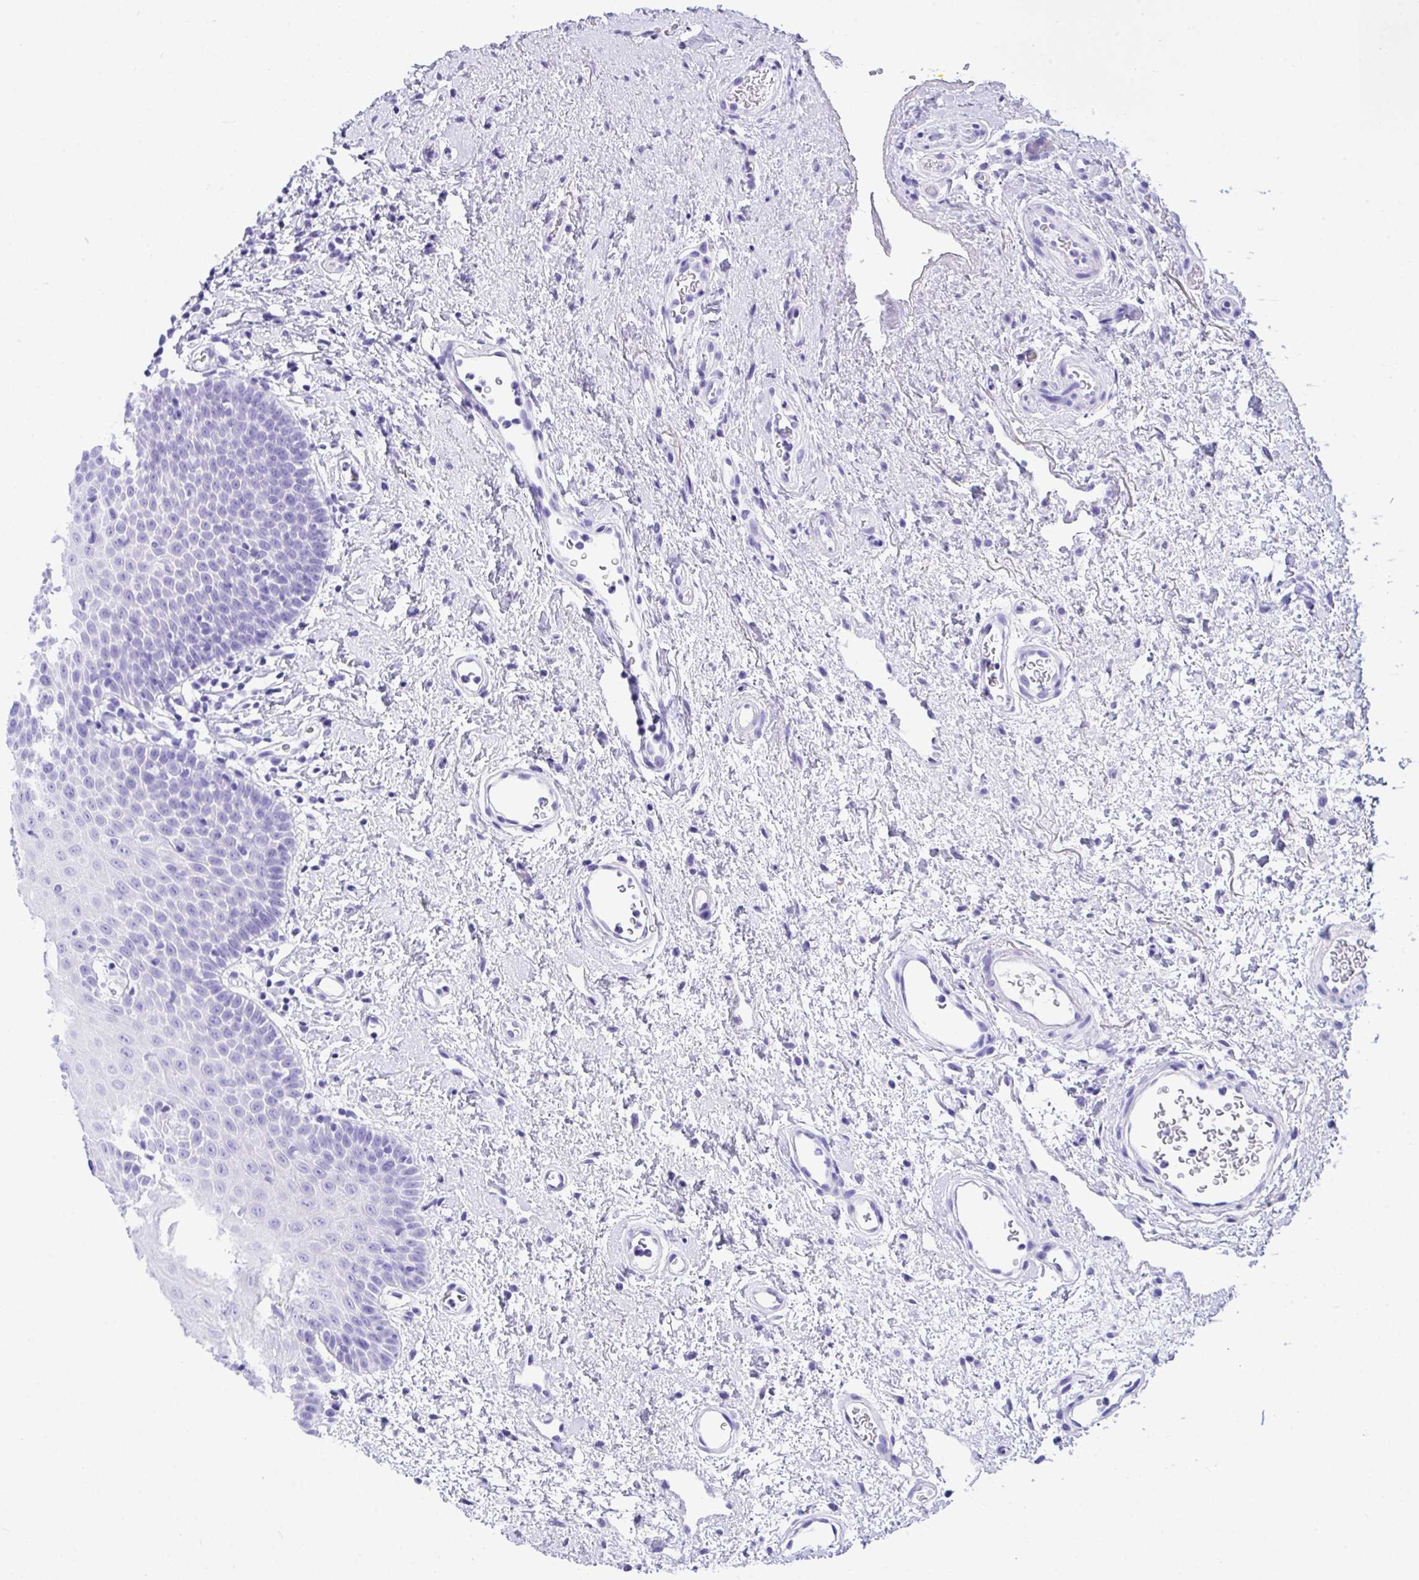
{"staining": {"intensity": "negative", "quantity": "none", "location": "none"}, "tissue": "oral mucosa", "cell_type": "Squamous epithelial cells", "image_type": "normal", "snomed": [{"axis": "morphology", "description": "Normal tissue, NOS"}, {"axis": "topography", "description": "Oral tissue"}, {"axis": "topography", "description": "Head-Neck"}], "caption": "An immunohistochemistry (IHC) micrograph of normal oral mucosa is shown. There is no staining in squamous epithelial cells of oral mucosa. (DAB (3,3'-diaminobenzidine) immunohistochemistry visualized using brightfield microscopy, high magnification).", "gene": "BEST4", "patient": {"sex": "female", "age": 55}}